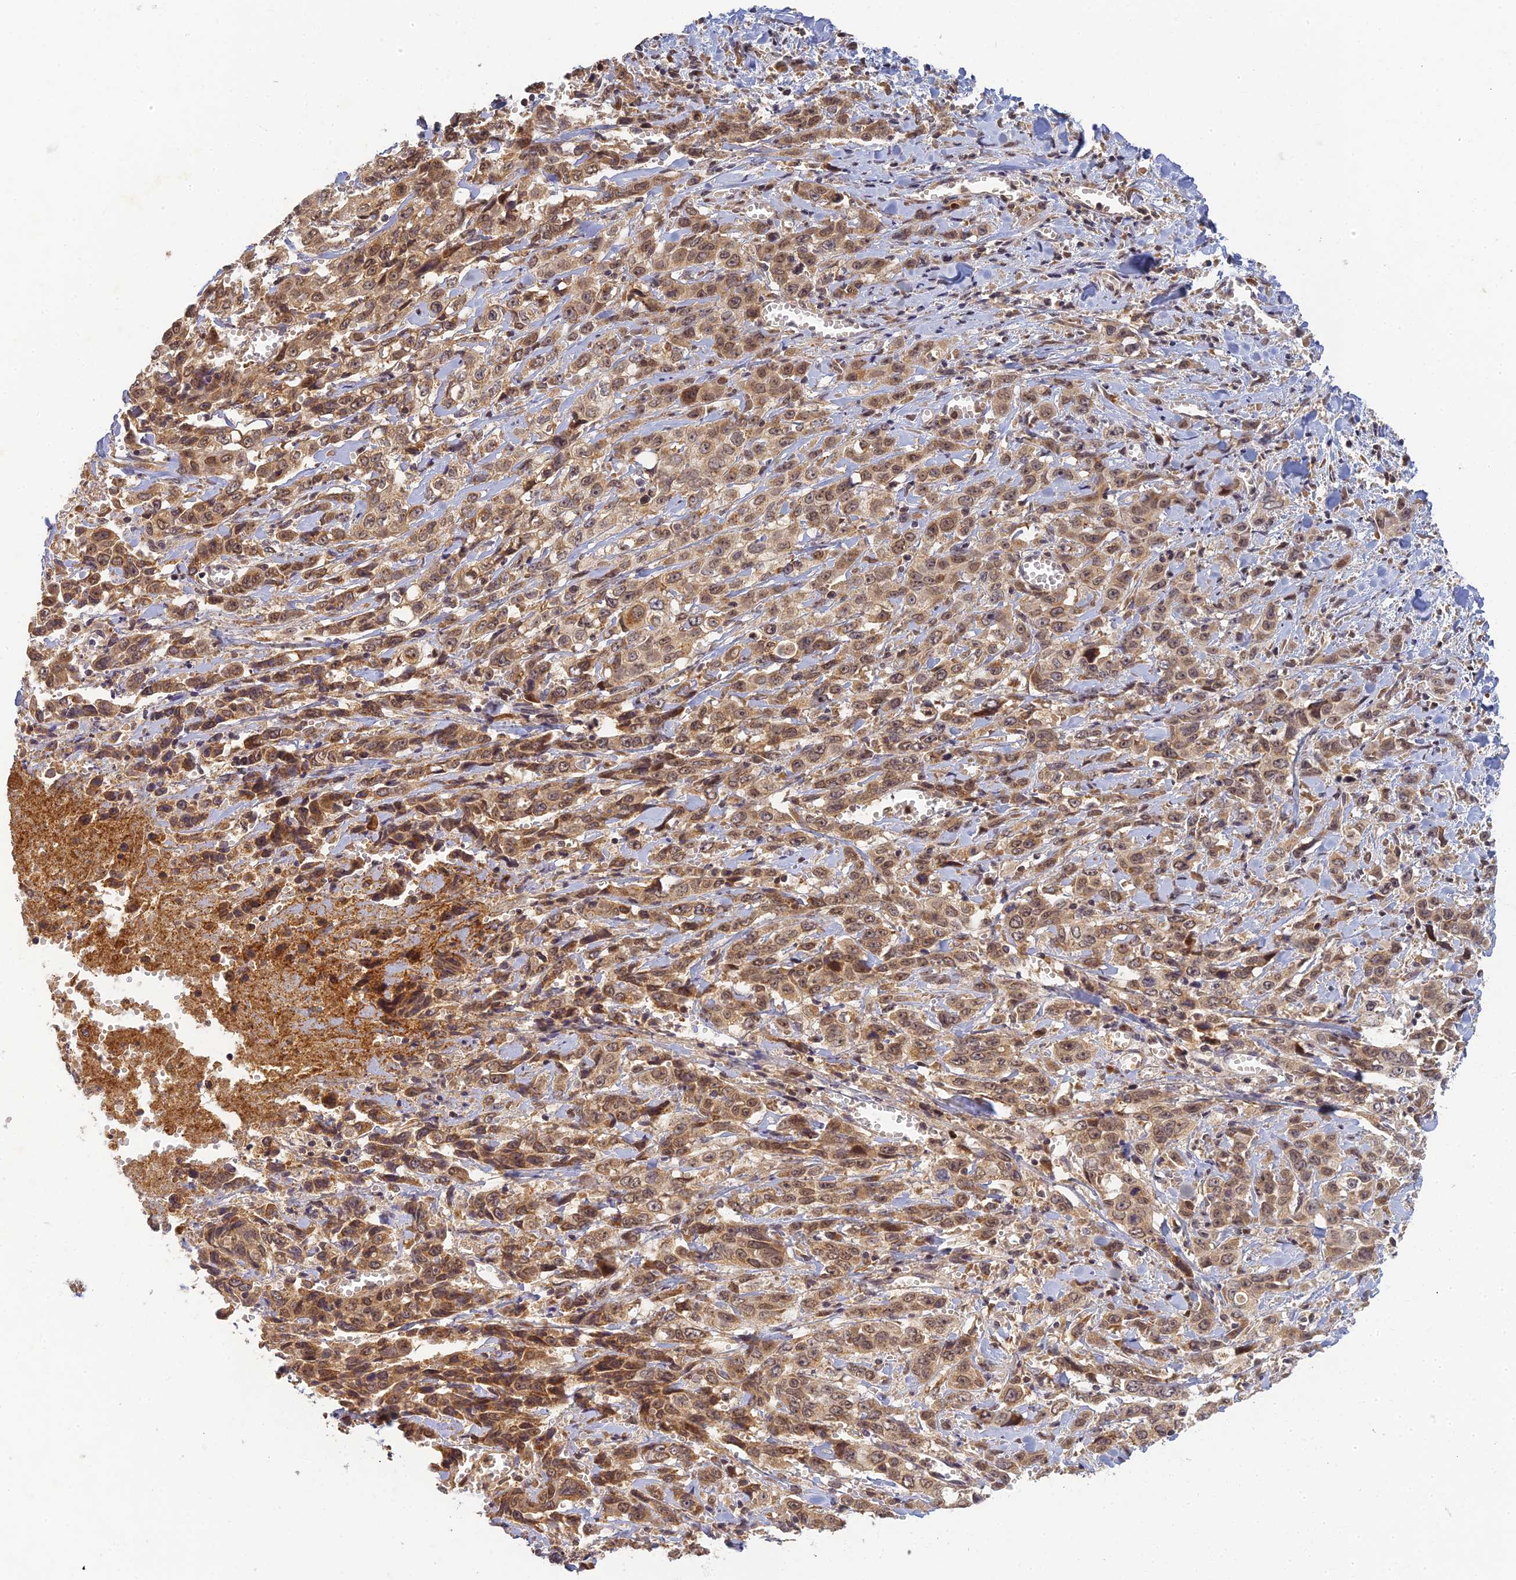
{"staining": {"intensity": "moderate", "quantity": ">75%", "location": "cytoplasmic/membranous"}, "tissue": "stomach cancer", "cell_type": "Tumor cells", "image_type": "cancer", "snomed": [{"axis": "morphology", "description": "Adenocarcinoma, NOS"}, {"axis": "topography", "description": "Stomach, upper"}], "caption": "This photomicrograph demonstrates immunohistochemistry (IHC) staining of stomach adenocarcinoma, with medium moderate cytoplasmic/membranous positivity in approximately >75% of tumor cells.", "gene": "RGL3", "patient": {"sex": "male", "age": 62}}